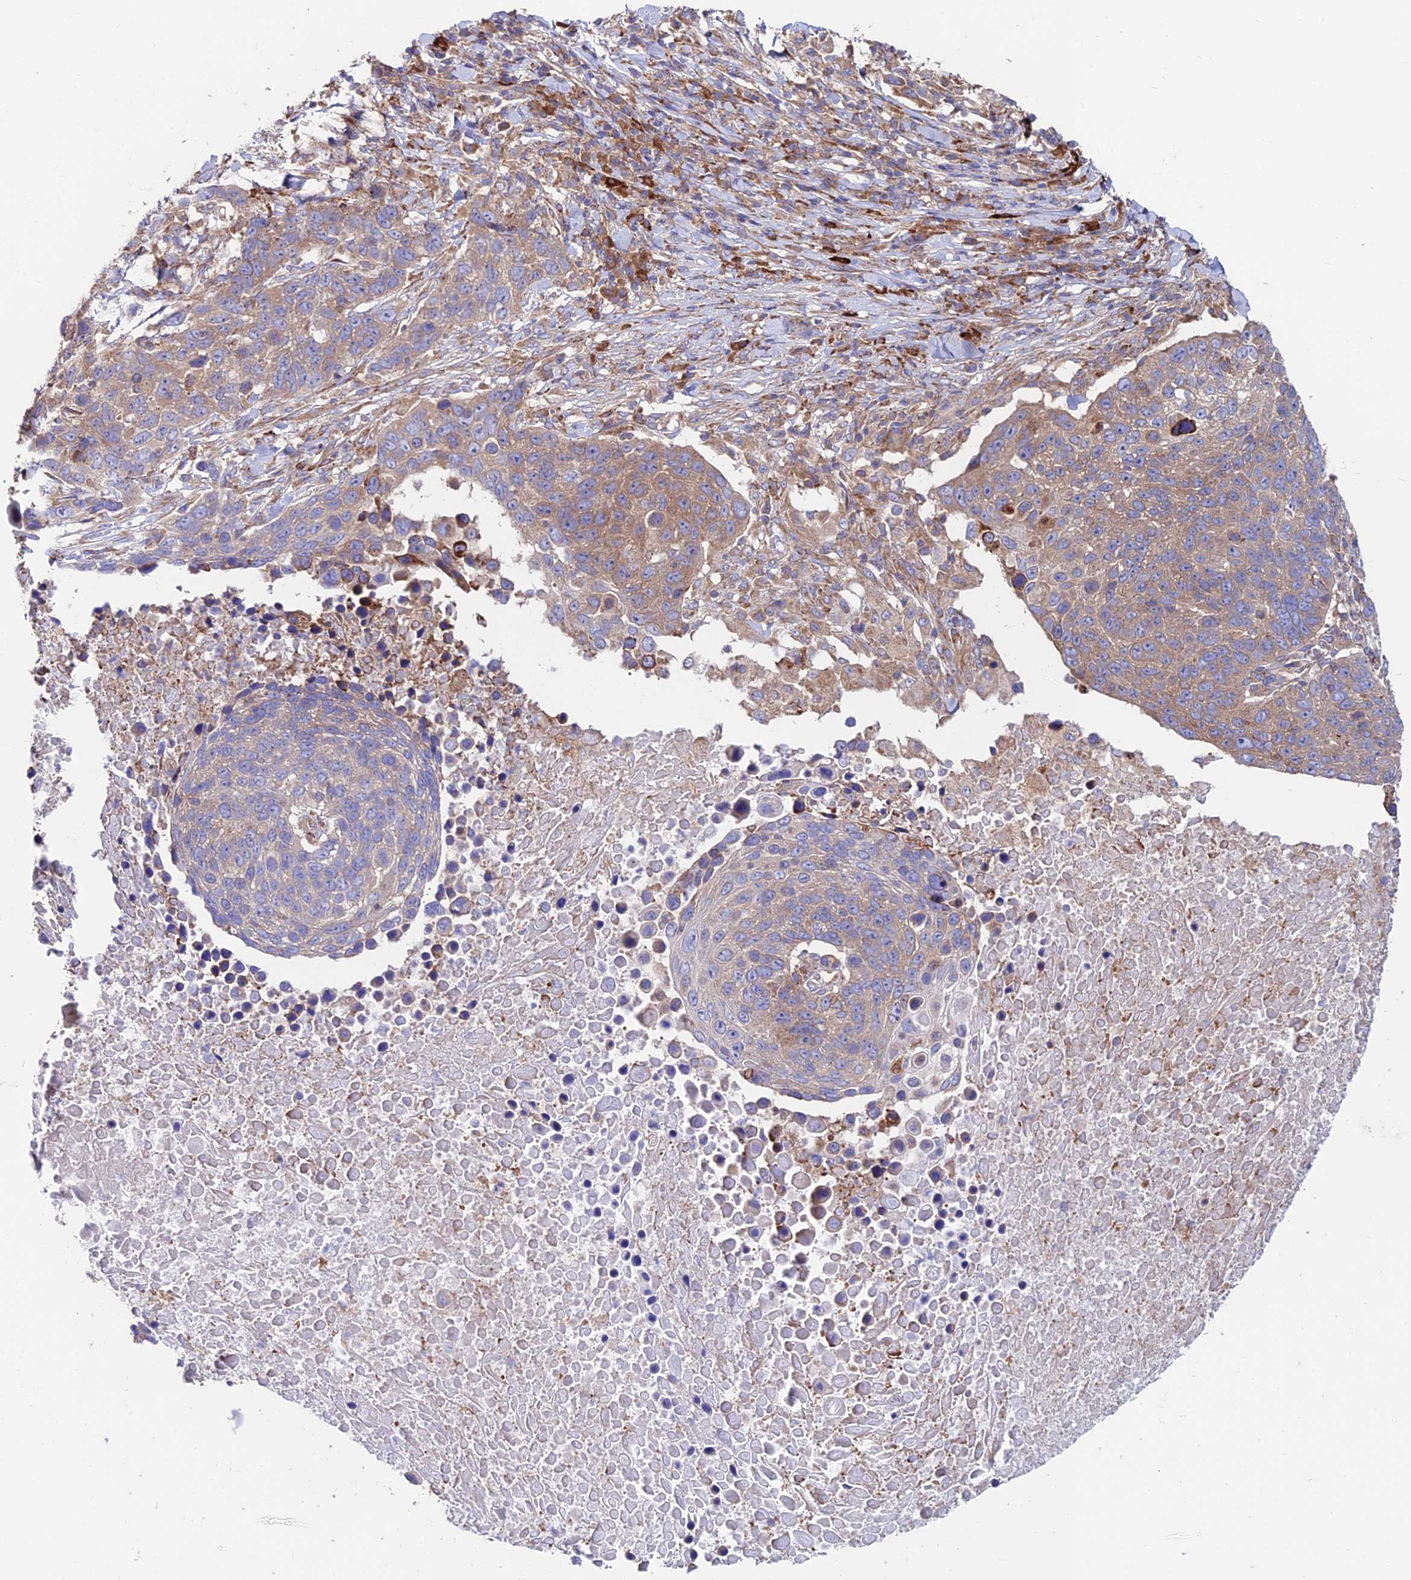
{"staining": {"intensity": "moderate", "quantity": "25%-75%", "location": "cytoplasmic/membranous"}, "tissue": "lung cancer", "cell_type": "Tumor cells", "image_type": "cancer", "snomed": [{"axis": "morphology", "description": "Normal tissue, NOS"}, {"axis": "morphology", "description": "Squamous cell carcinoma, NOS"}, {"axis": "topography", "description": "Lymph node"}, {"axis": "topography", "description": "Lung"}], "caption": "Brown immunohistochemical staining in human lung cancer reveals moderate cytoplasmic/membranous expression in approximately 25%-75% of tumor cells. Immunohistochemistry stains the protein of interest in brown and the nuclei are stained blue.", "gene": "EIF3K", "patient": {"sex": "male", "age": 66}}